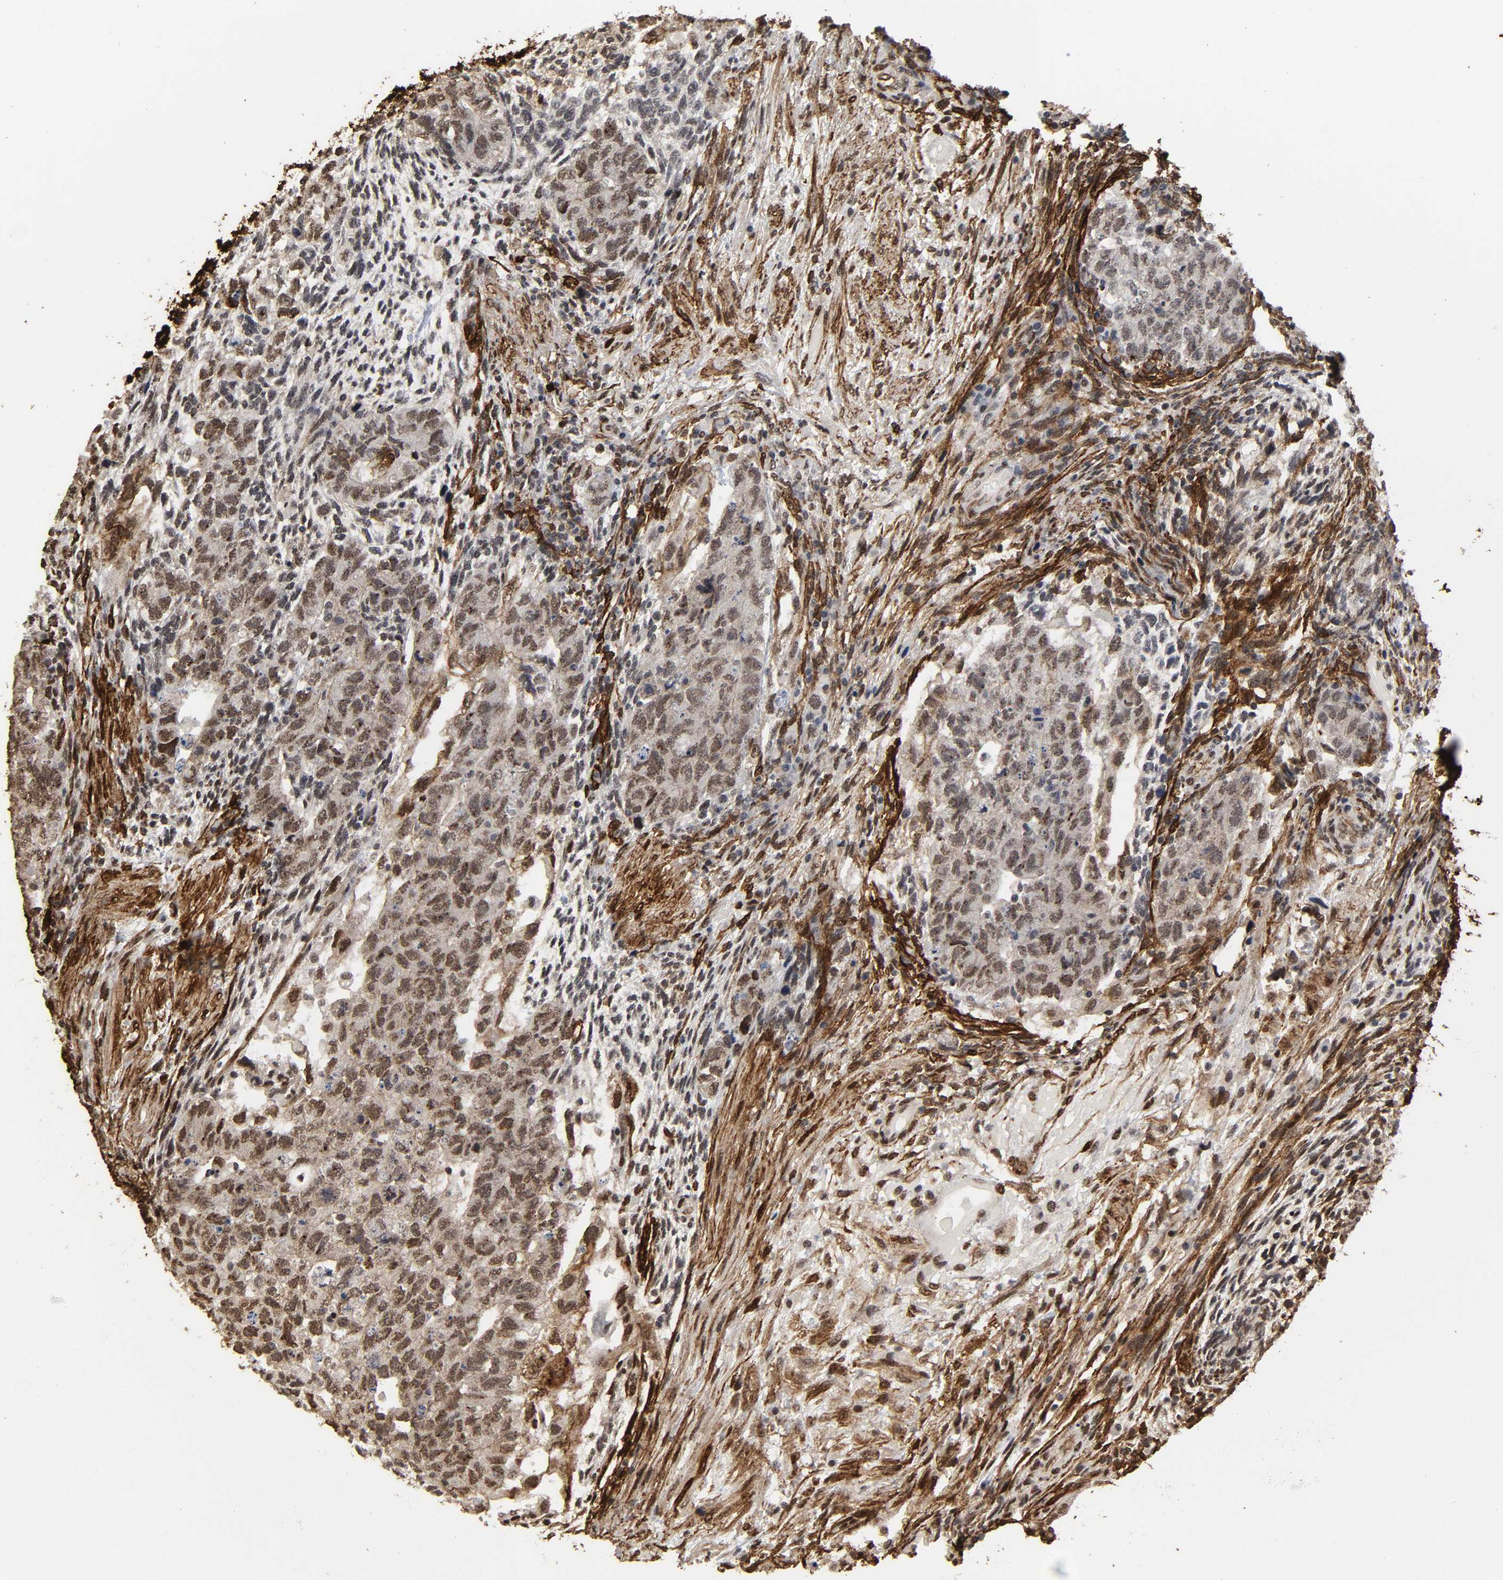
{"staining": {"intensity": "moderate", "quantity": "25%-75%", "location": "cytoplasmic/membranous,nuclear"}, "tissue": "testis cancer", "cell_type": "Tumor cells", "image_type": "cancer", "snomed": [{"axis": "morphology", "description": "Normal tissue, NOS"}, {"axis": "morphology", "description": "Carcinoma, Embryonal, NOS"}, {"axis": "topography", "description": "Testis"}], "caption": "An immunohistochemistry (IHC) photomicrograph of tumor tissue is shown. Protein staining in brown highlights moderate cytoplasmic/membranous and nuclear positivity in testis embryonal carcinoma within tumor cells.", "gene": "AHNAK2", "patient": {"sex": "male", "age": 36}}